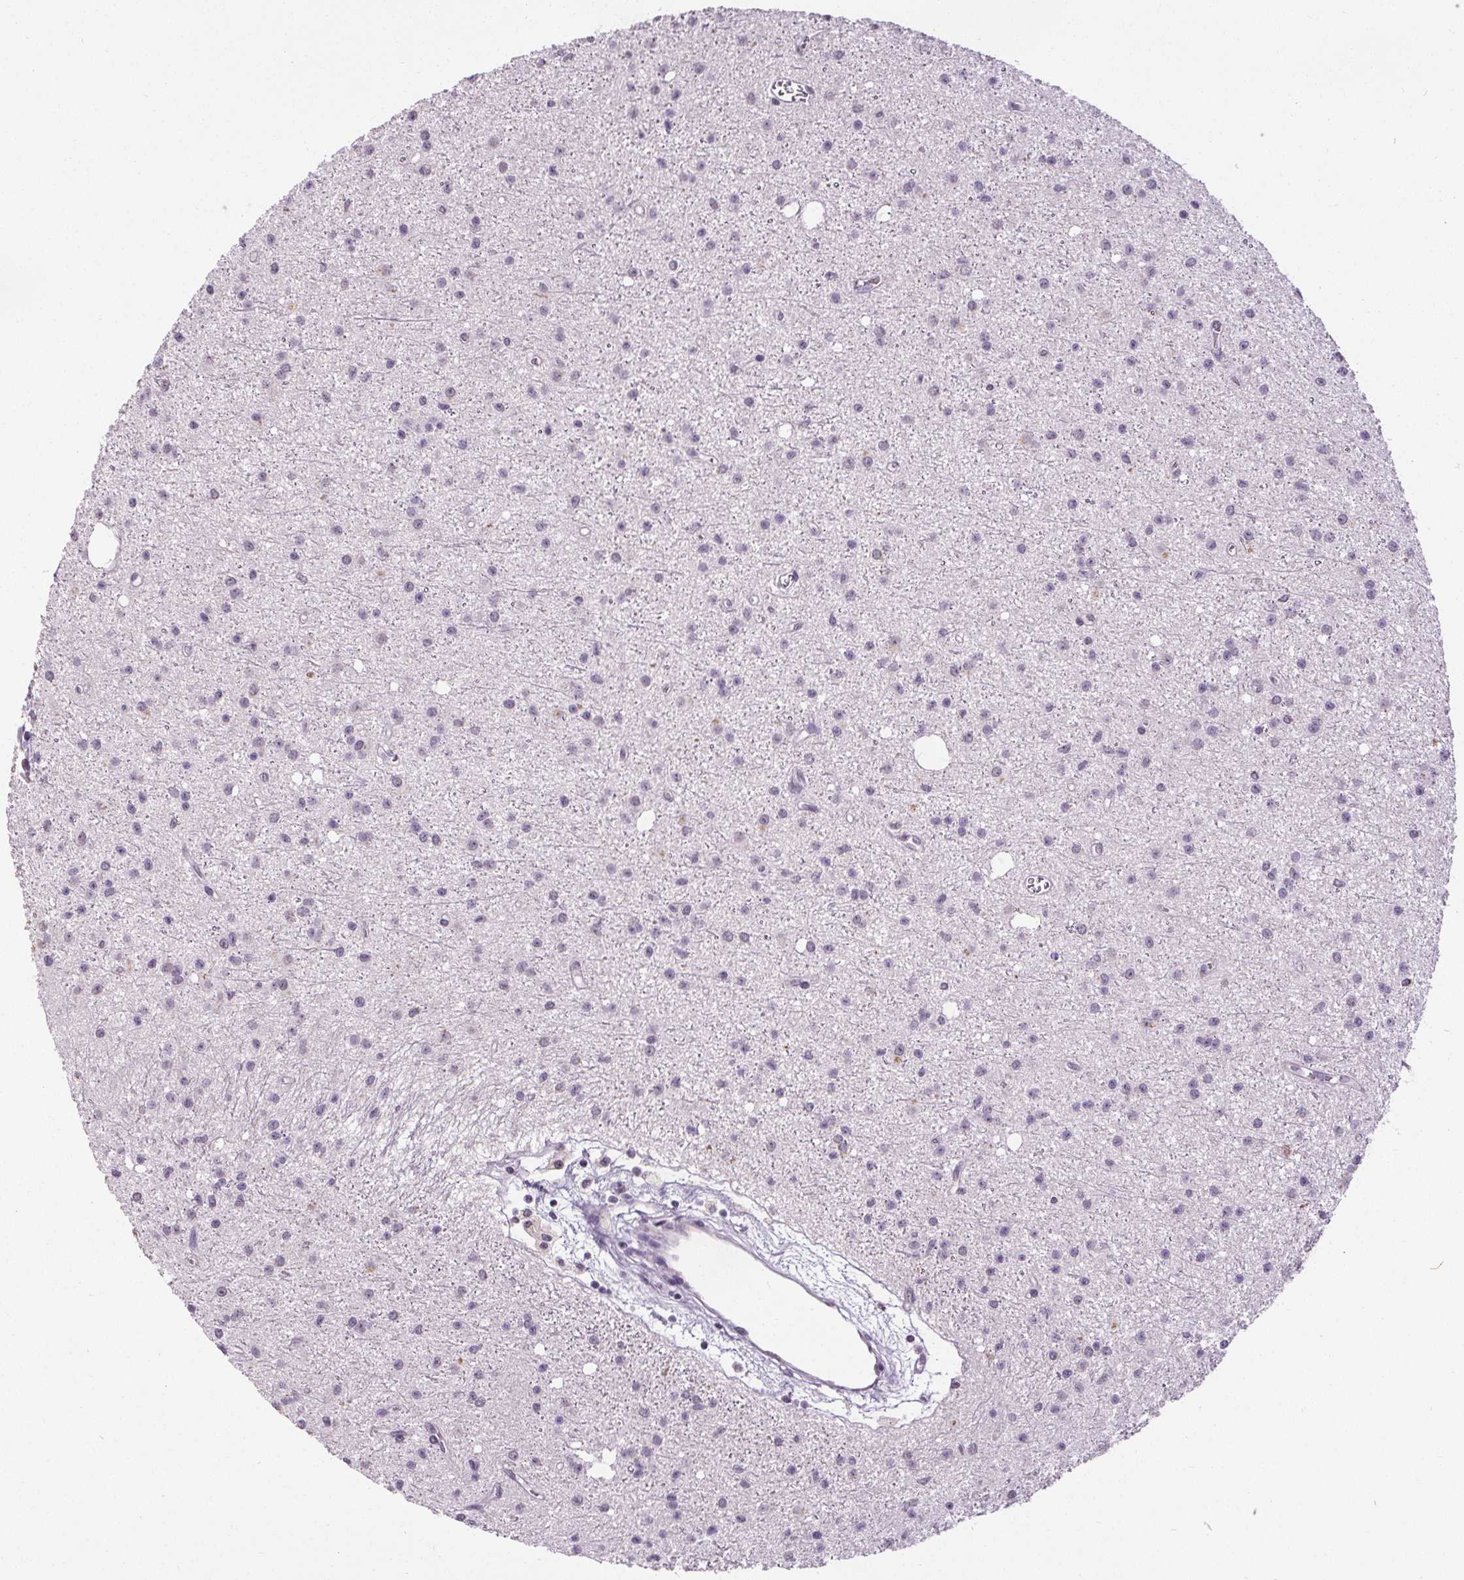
{"staining": {"intensity": "negative", "quantity": "none", "location": "none"}, "tissue": "glioma", "cell_type": "Tumor cells", "image_type": "cancer", "snomed": [{"axis": "morphology", "description": "Glioma, malignant, Low grade"}, {"axis": "topography", "description": "Brain"}], "caption": "High power microscopy micrograph of an immunohistochemistry (IHC) photomicrograph of glioma, revealing no significant expression in tumor cells.", "gene": "SLC2A9", "patient": {"sex": "male", "age": 27}}